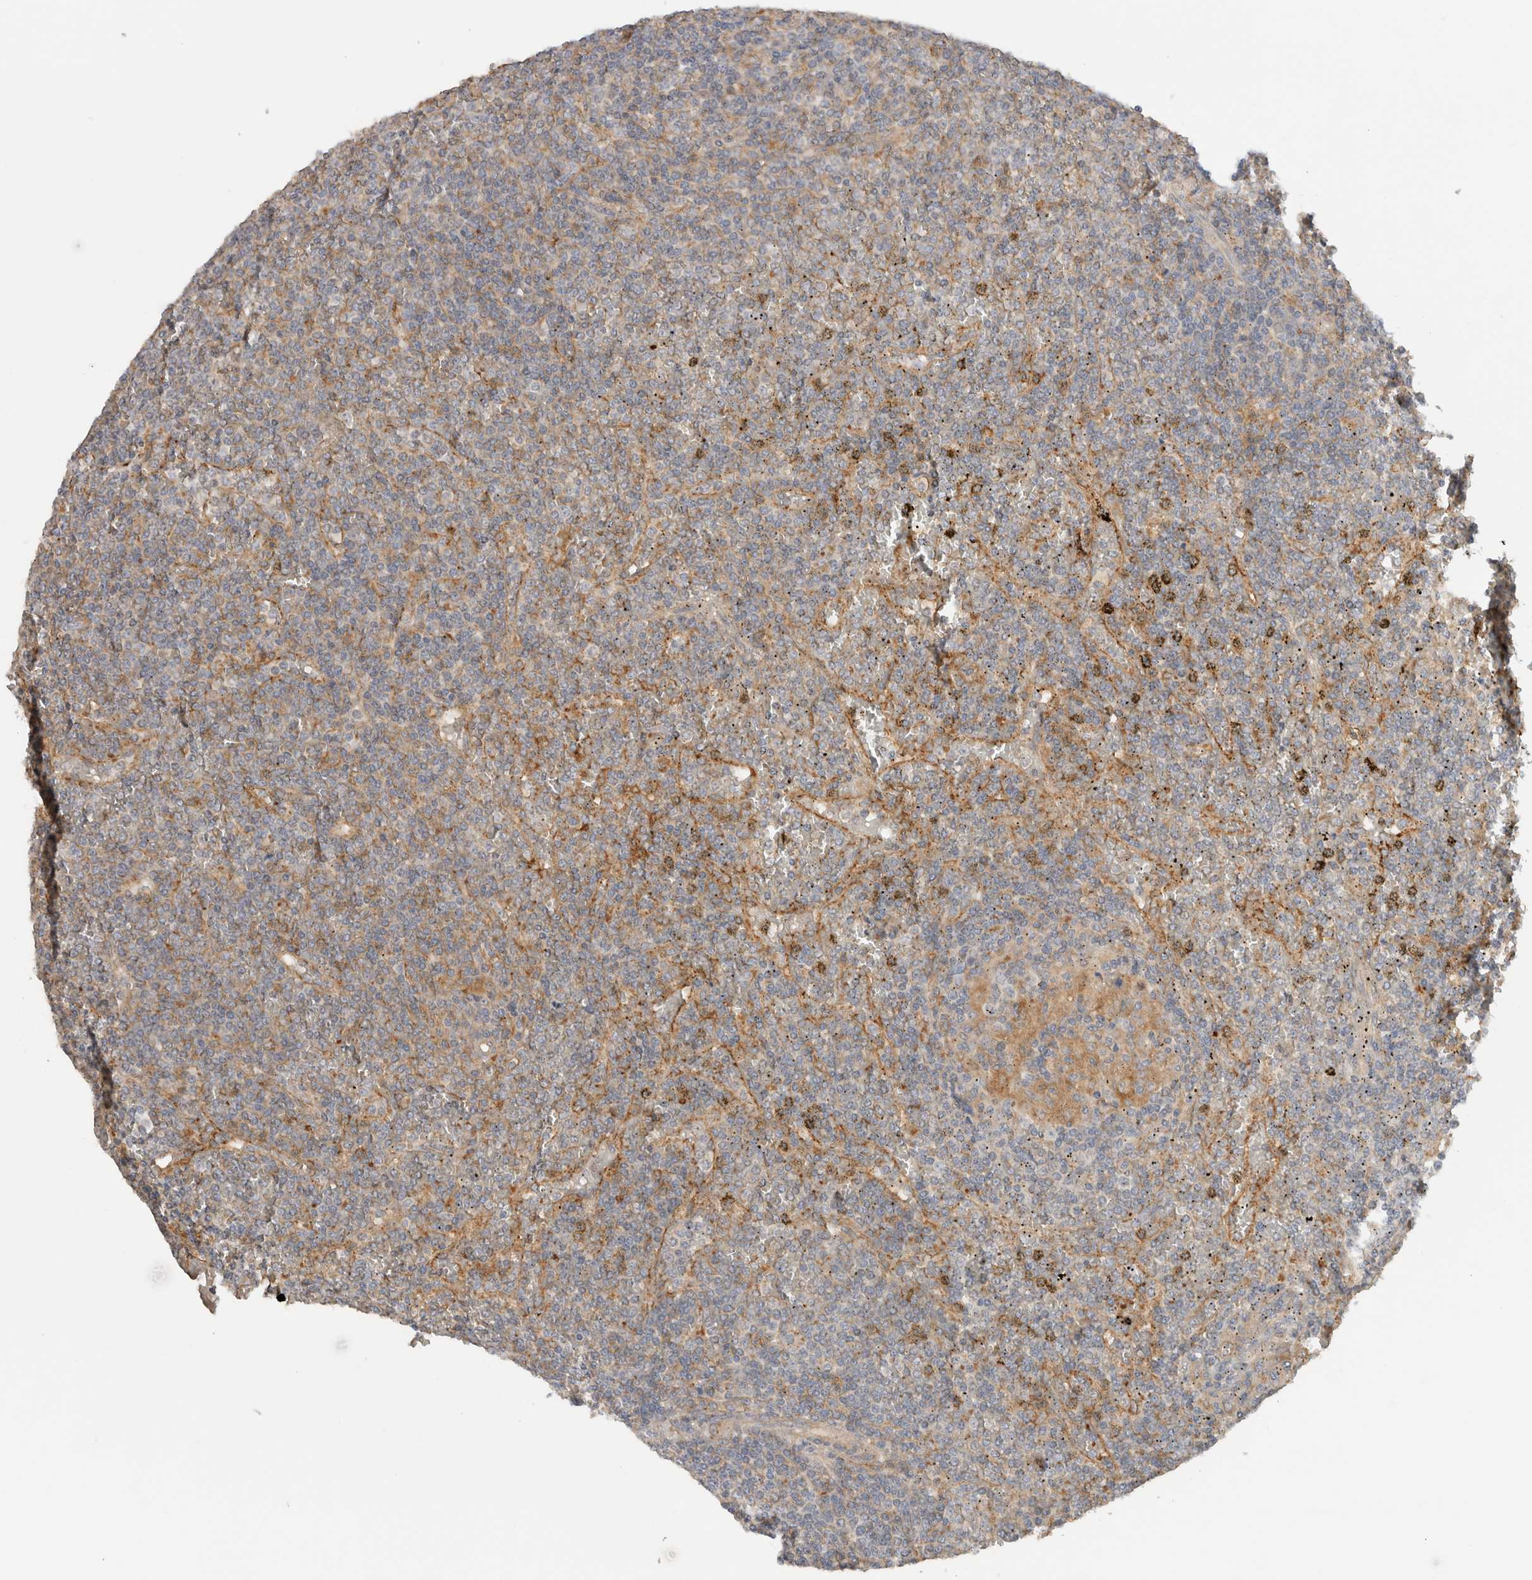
{"staining": {"intensity": "weak", "quantity": "<25%", "location": "cytoplasmic/membranous"}, "tissue": "lymphoma", "cell_type": "Tumor cells", "image_type": "cancer", "snomed": [{"axis": "morphology", "description": "Malignant lymphoma, non-Hodgkin's type, Low grade"}, {"axis": "topography", "description": "Spleen"}], "caption": "IHC micrograph of lymphoma stained for a protein (brown), which demonstrates no positivity in tumor cells.", "gene": "SGK3", "patient": {"sex": "female", "age": 19}}